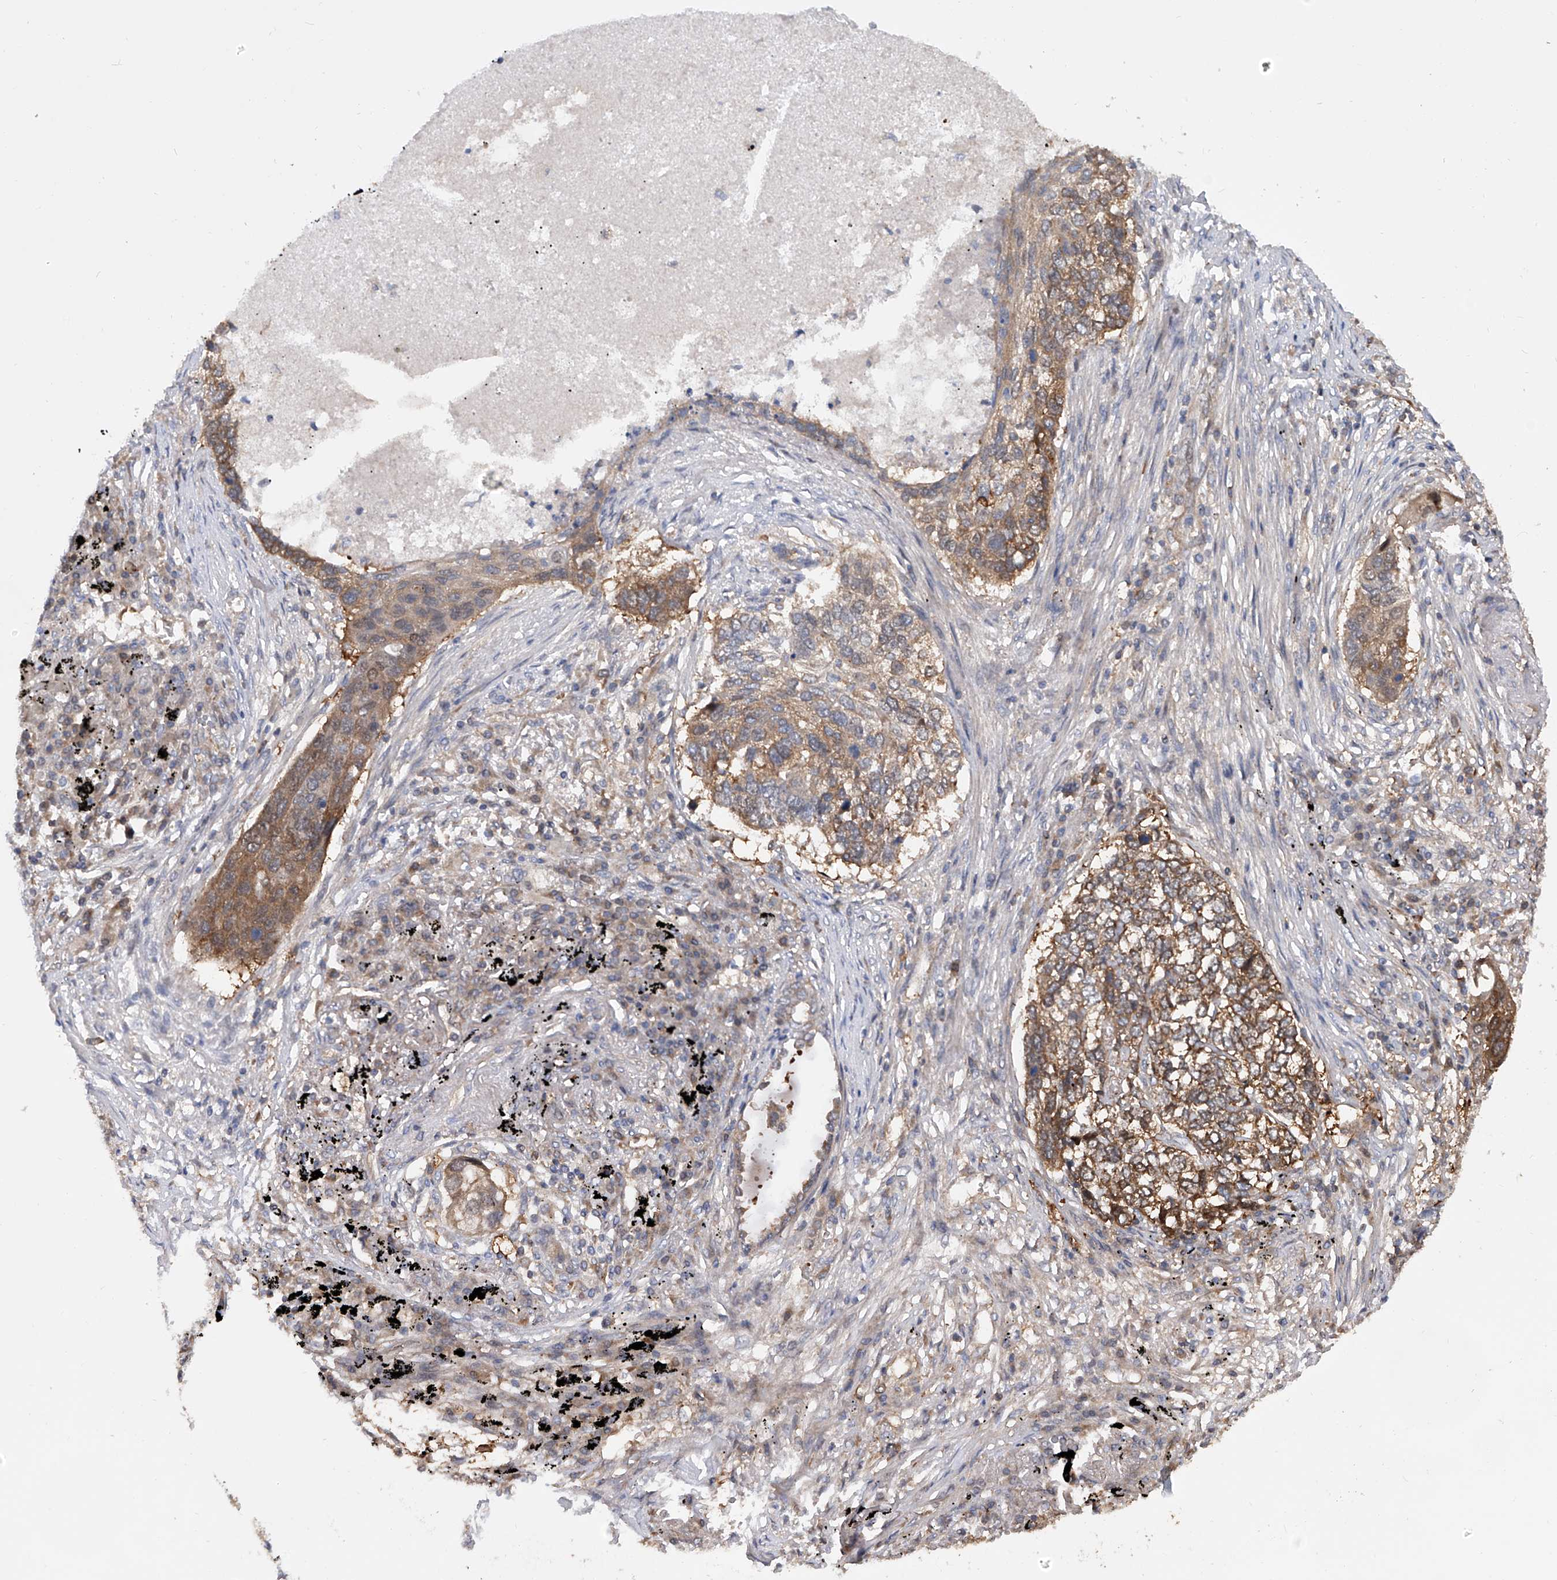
{"staining": {"intensity": "moderate", "quantity": "25%-75%", "location": "cytoplasmic/membranous"}, "tissue": "lung cancer", "cell_type": "Tumor cells", "image_type": "cancer", "snomed": [{"axis": "morphology", "description": "Squamous cell carcinoma, NOS"}, {"axis": "topography", "description": "Lung"}], "caption": "Human lung cancer stained for a protein (brown) demonstrates moderate cytoplasmic/membranous positive positivity in approximately 25%-75% of tumor cells.", "gene": "NUDT17", "patient": {"sex": "female", "age": 63}}